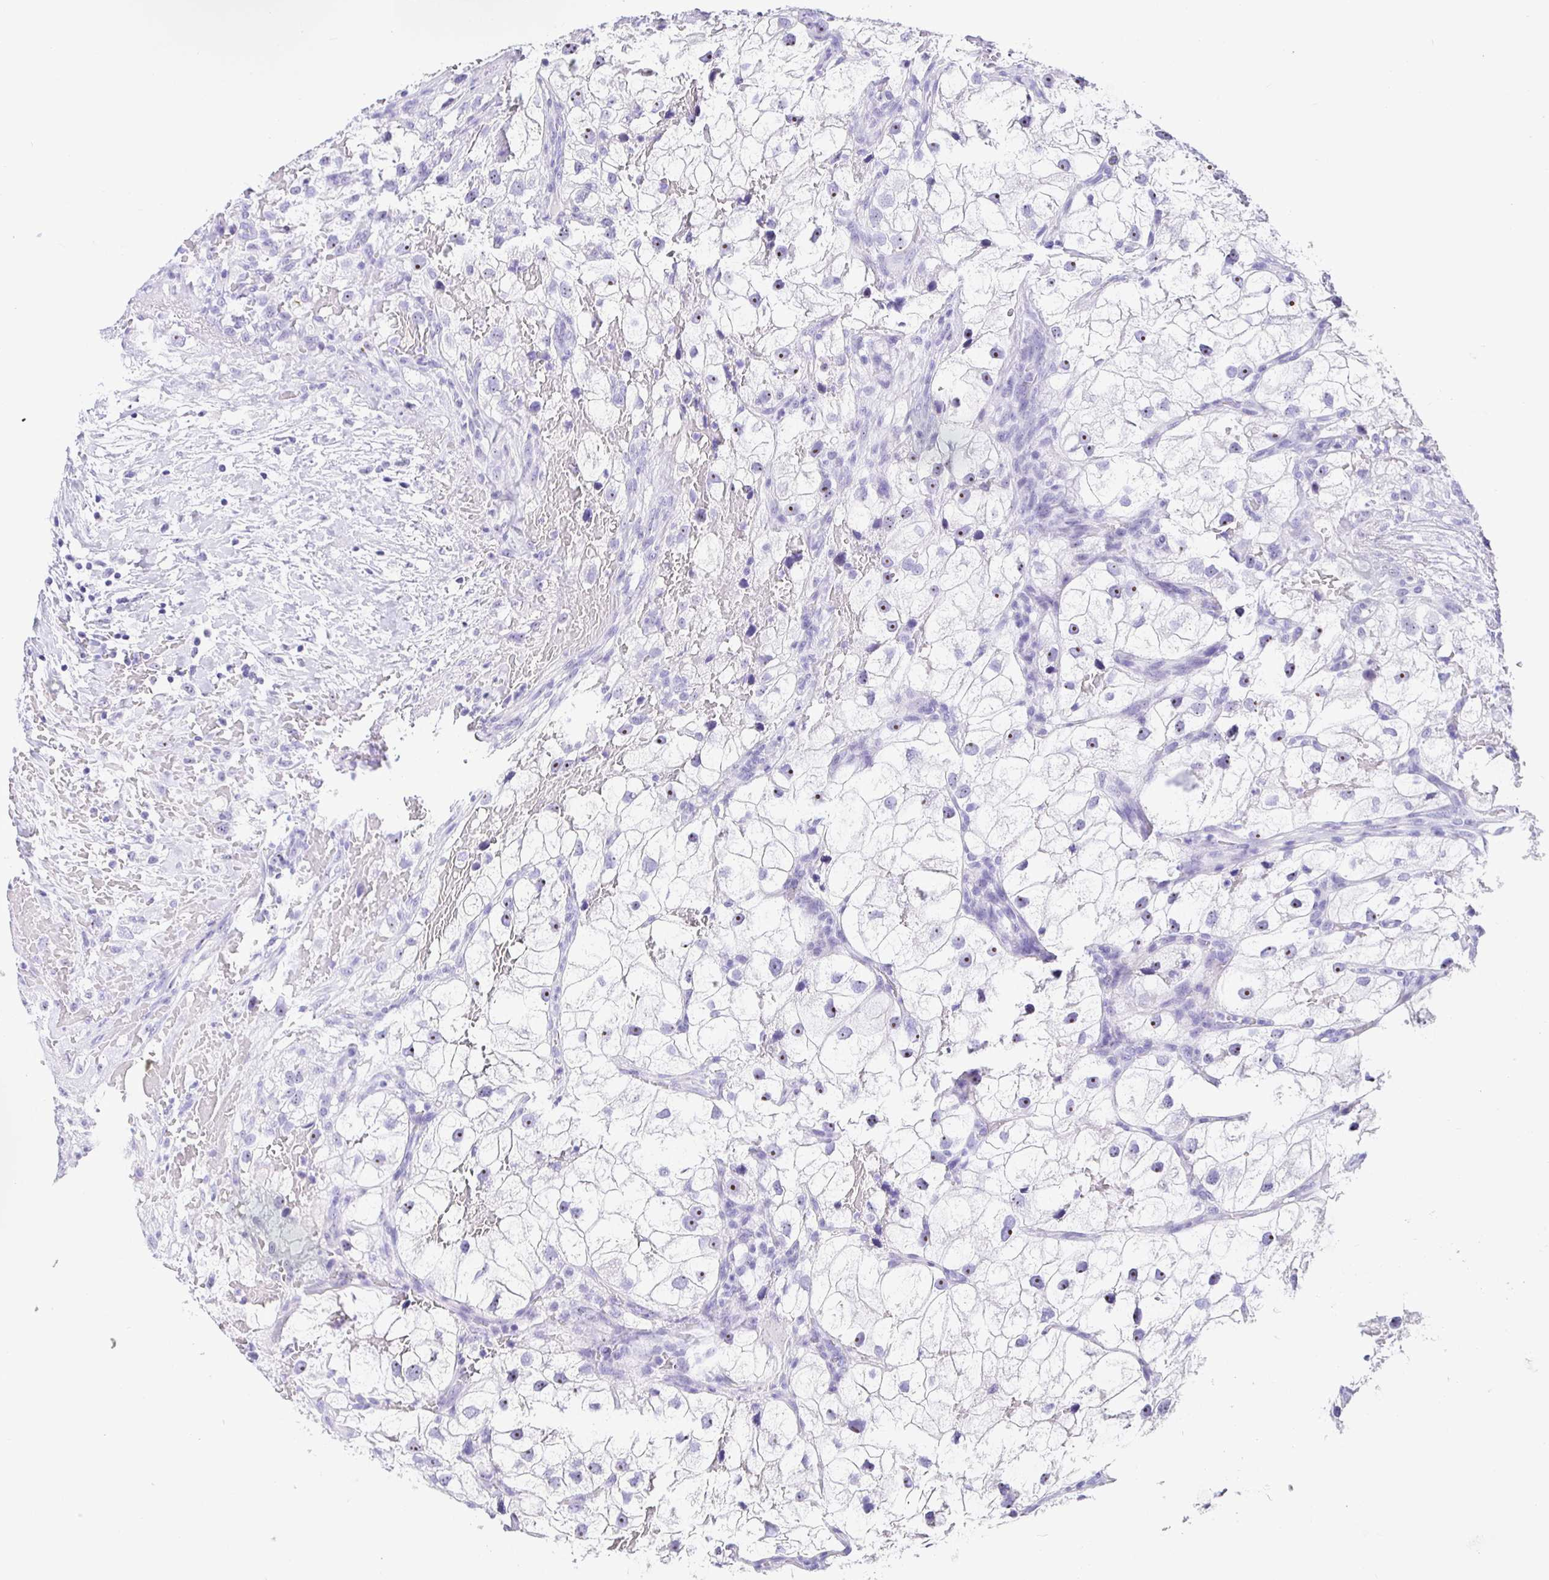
{"staining": {"intensity": "negative", "quantity": "none", "location": "none"}, "tissue": "renal cancer", "cell_type": "Tumor cells", "image_type": "cancer", "snomed": [{"axis": "morphology", "description": "Adenocarcinoma, NOS"}, {"axis": "topography", "description": "Kidney"}], "caption": "An immunohistochemistry (IHC) photomicrograph of renal cancer is shown. There is no staining in tumor cells of renal cancer. (Stains: DAB (3,3'-diaminobenzidine) immunohistochemistry with hematoxylin counter stain, Microscopy: brightfield microscopy at high magnification).", "gene": "PRAMEF19", "patient": {"sex": "male", "age": 59}}